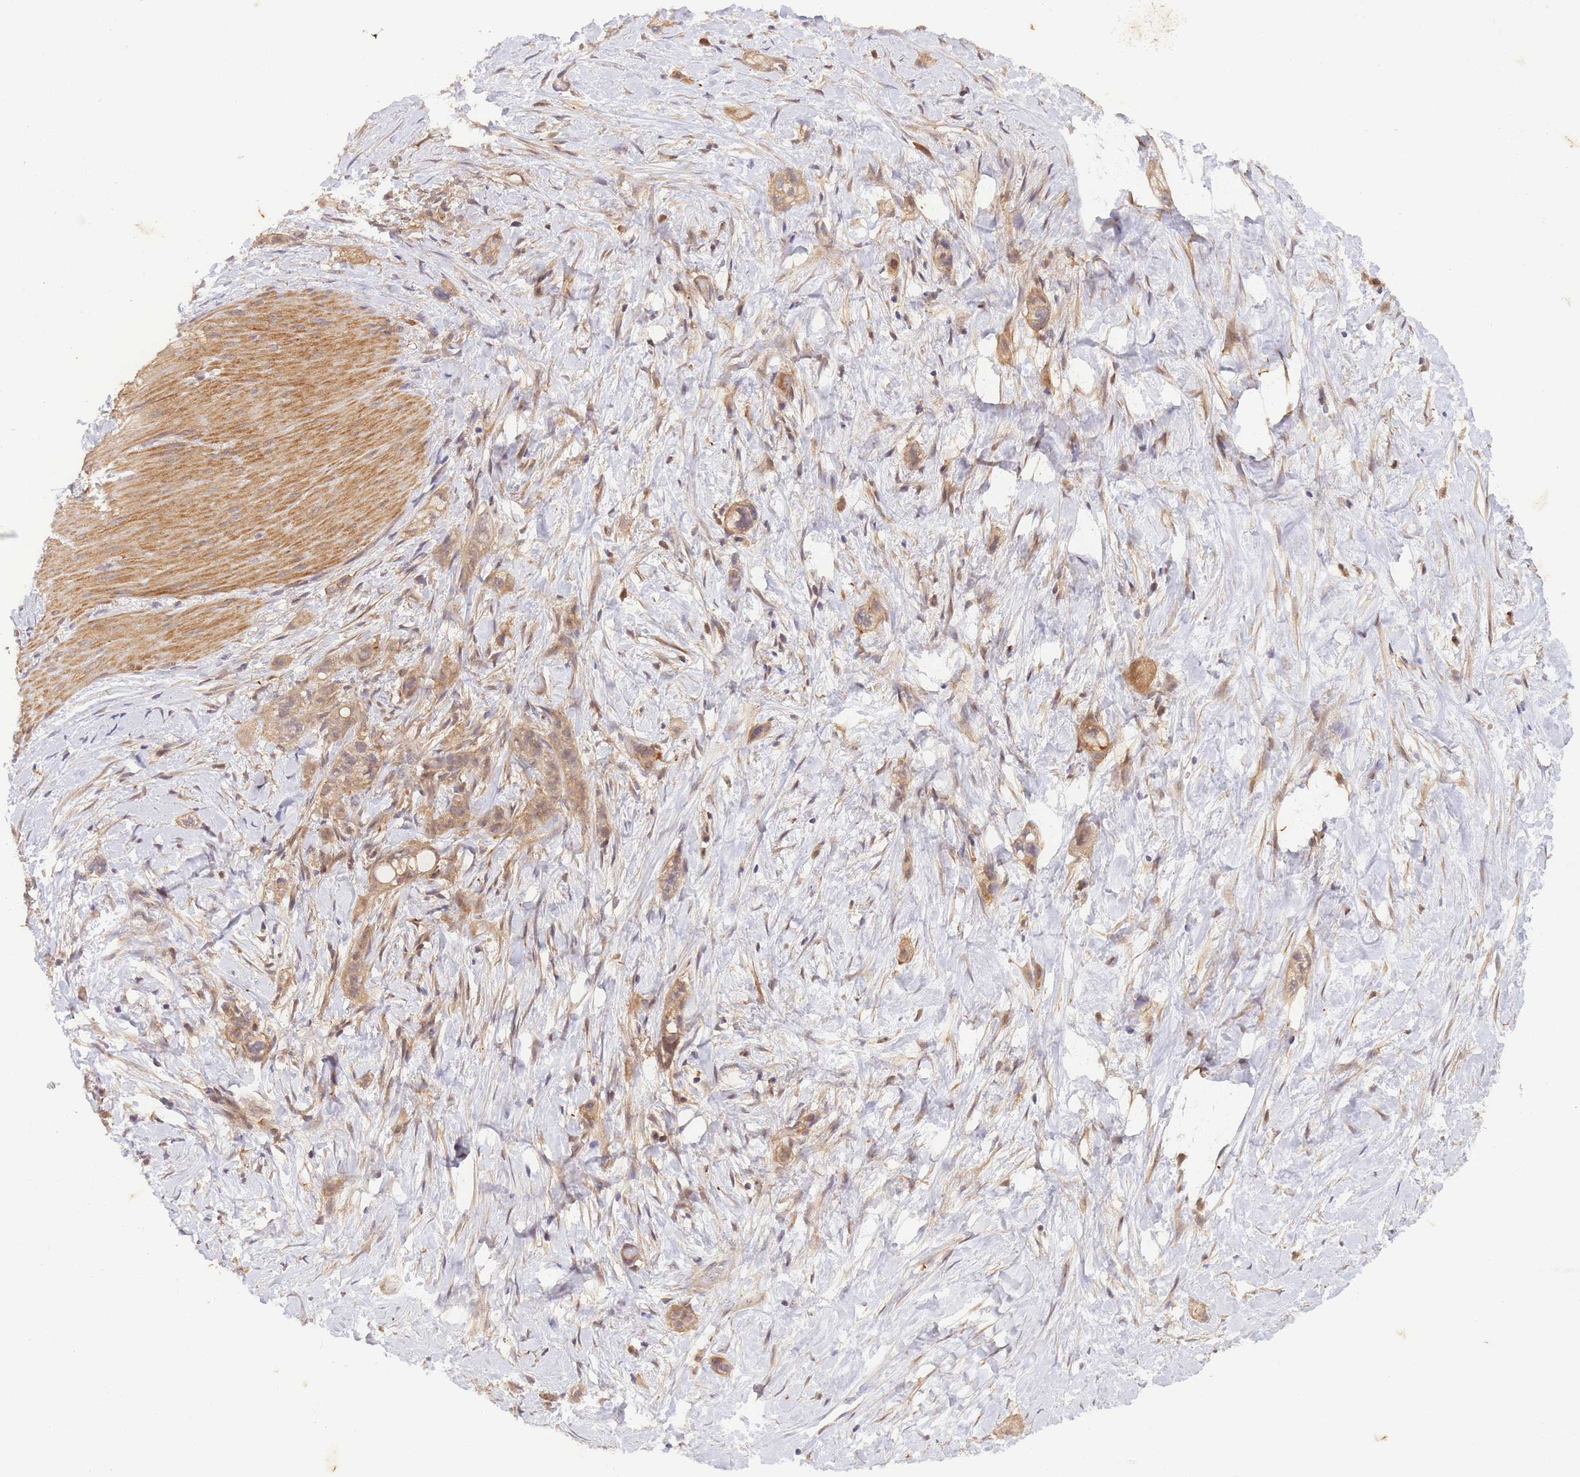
{"staining": {"intensity": "moderate", "quantity": "25%-75%", "location": "cytoplasmic/membranous"}, "tissue": "stomach cancer", "cell_type": "Tumor cells", "image_type": "cancer", "snomed": [{"axis": "morphology", "description": "Adenocarcinoma, NOS"}, {"axis": "topography", "description": "Stomach"}, {"axis": "topography", "description": "Stomach, lower"}], "caption": "DAB immunohistochemical staining of stomach cancer (adenocarcinoma) demonstrates moderate cytoplasmic/membranous protein positivity in about 25%-75% of tumor cells.", "gene": "ST8SIA4", "patient": {"sex": "female", "age": 48}}